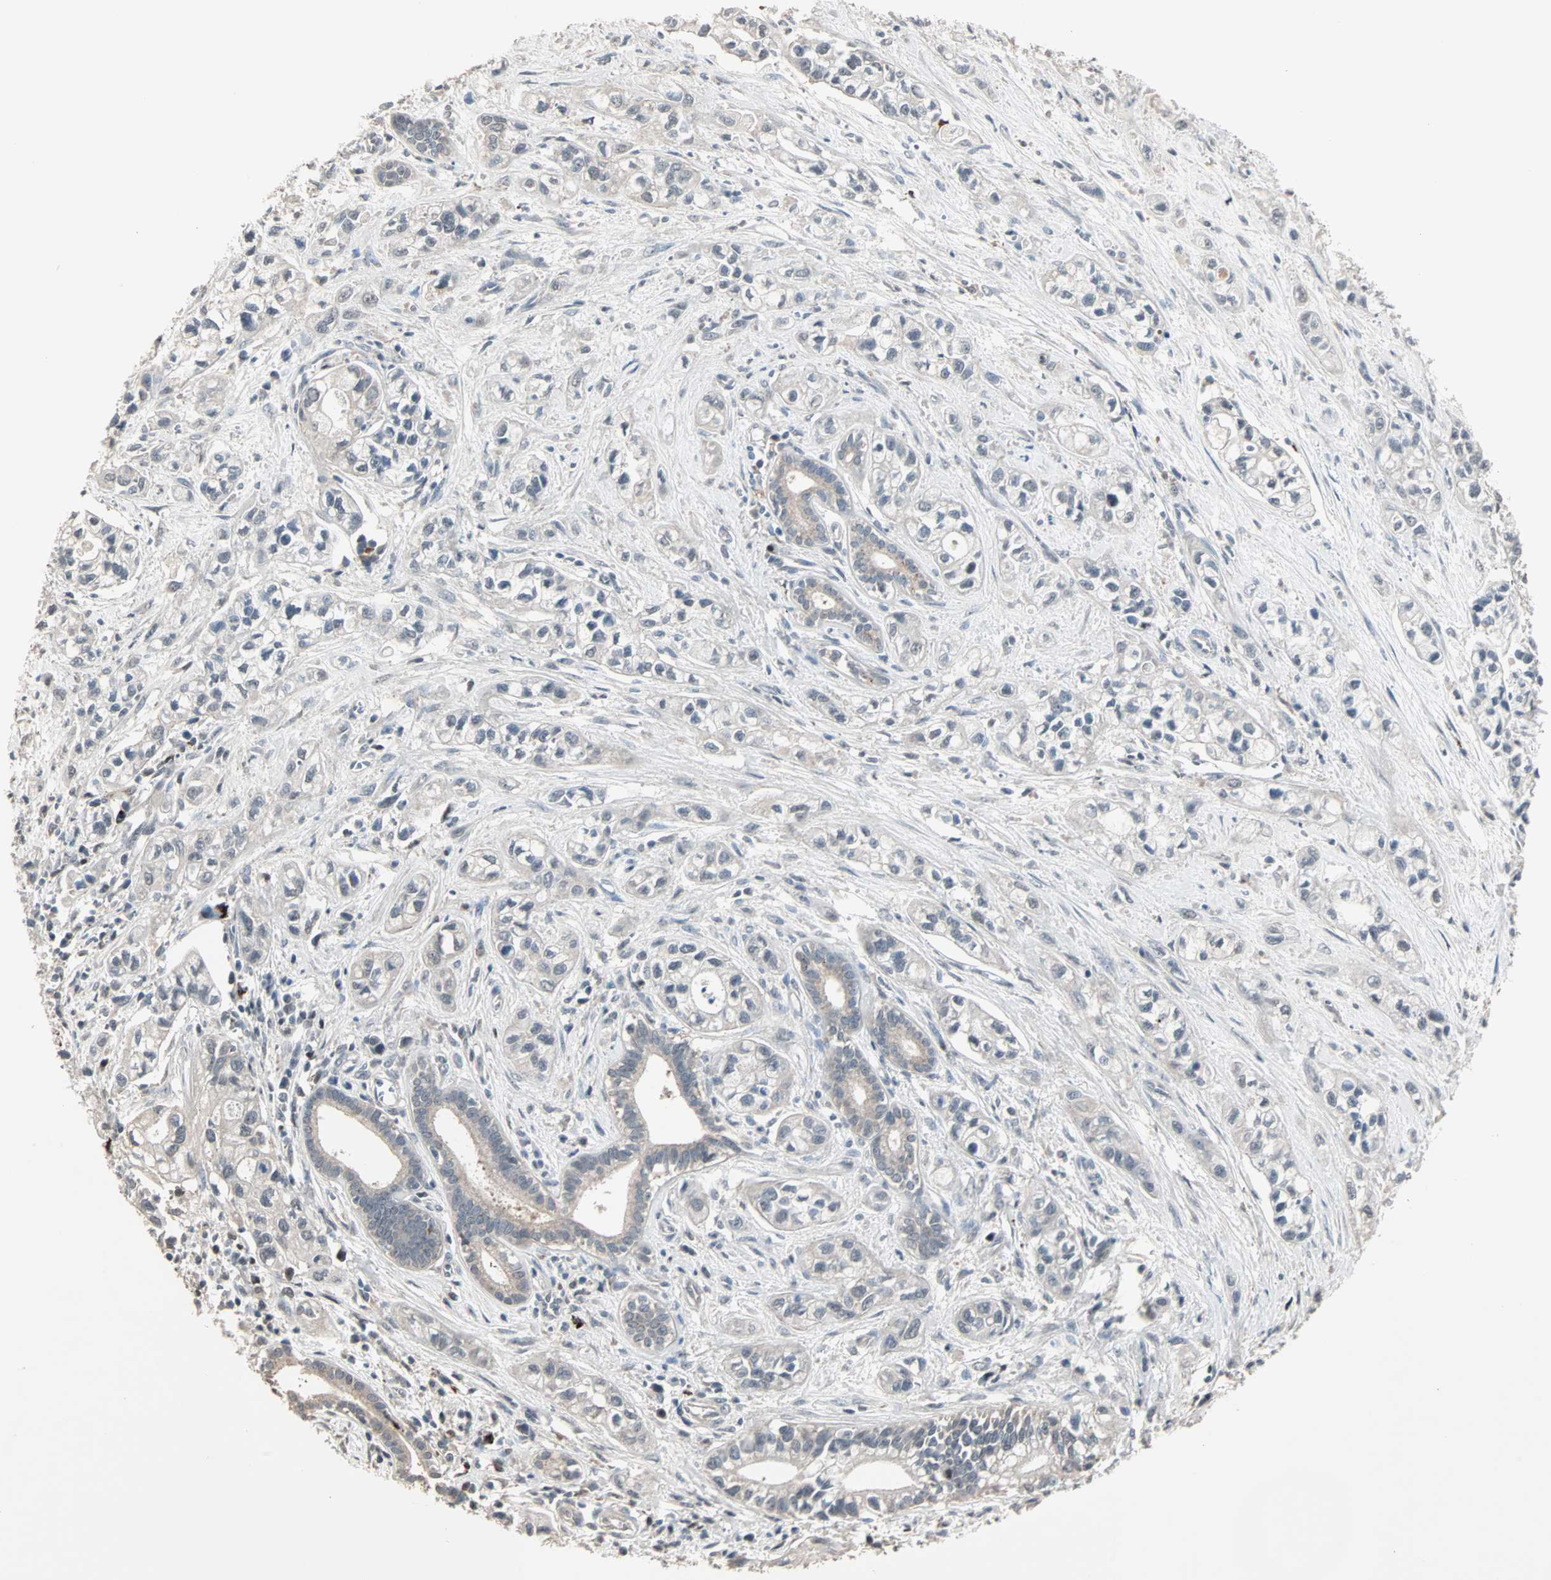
{"staining": {"intensity": "weak", "quantity": ">75%", "location": "cytoplasmic/membranous"}, "tissue": "pancreatic cancer", "cell_type": "Tumor cells", "image_type": "cancer", "snomed": [{"axis": "morphology", "description": "Adenocarcinoma, NOS"}, {"axis": "topography", "description": "Pancreas"}], "caption": "Immunohistochemical staining of pancreatic adenocarcinoma demonstrates weak cytoplasmic/membranous protein expression in approximately >75% of tumor cells.", "gene": "KDM4A", "patient": {"sex": "male", "age": 74}}